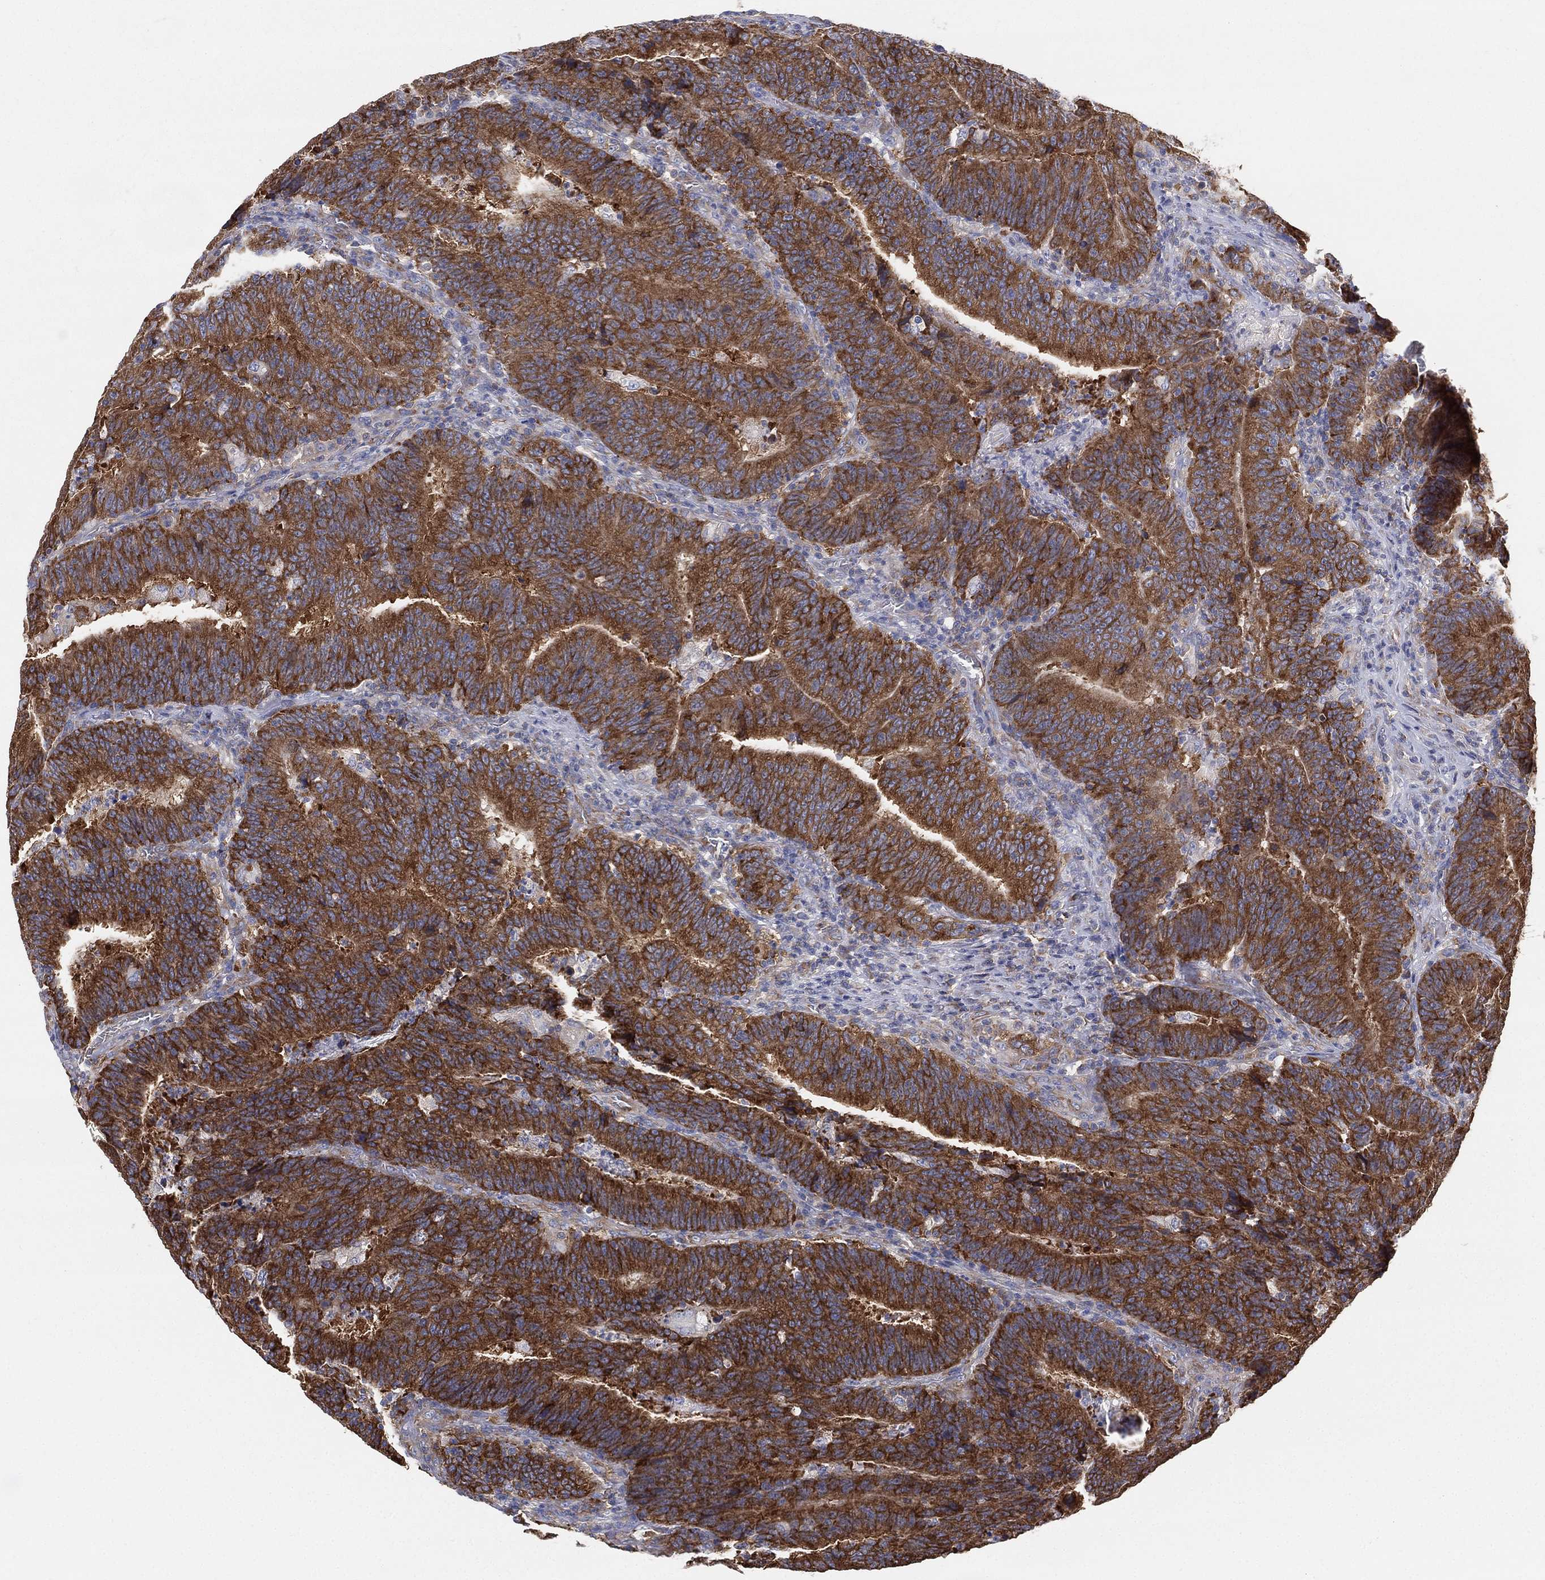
{"staining": {"intensity": "strong", "quantity": ">75%", "location": "cytoplasmic/membranous"}, "tissue": "colorectal cancer", "cell_type": "Tumor cells", "image_type": "cancer", "snomed": [{"axis": "morphology", "description": "Adenocarcinoma, NOS"}, {"axis": "topography", "description": "Colon"}], "caption": "Immunohistochemical staining of colorectal cancer (adenocarcinoma) demonstrates strong cytoplasmic/membranous protein staining in about >75% of tumor cells. The staining was performed using DAB to visualize the protein expression in brown, while the nuclei were stained in blue with hematoxylin (Magnification: 20x).", "gene": "FARSA", "patient": {"sex": "female", "age": 75}}